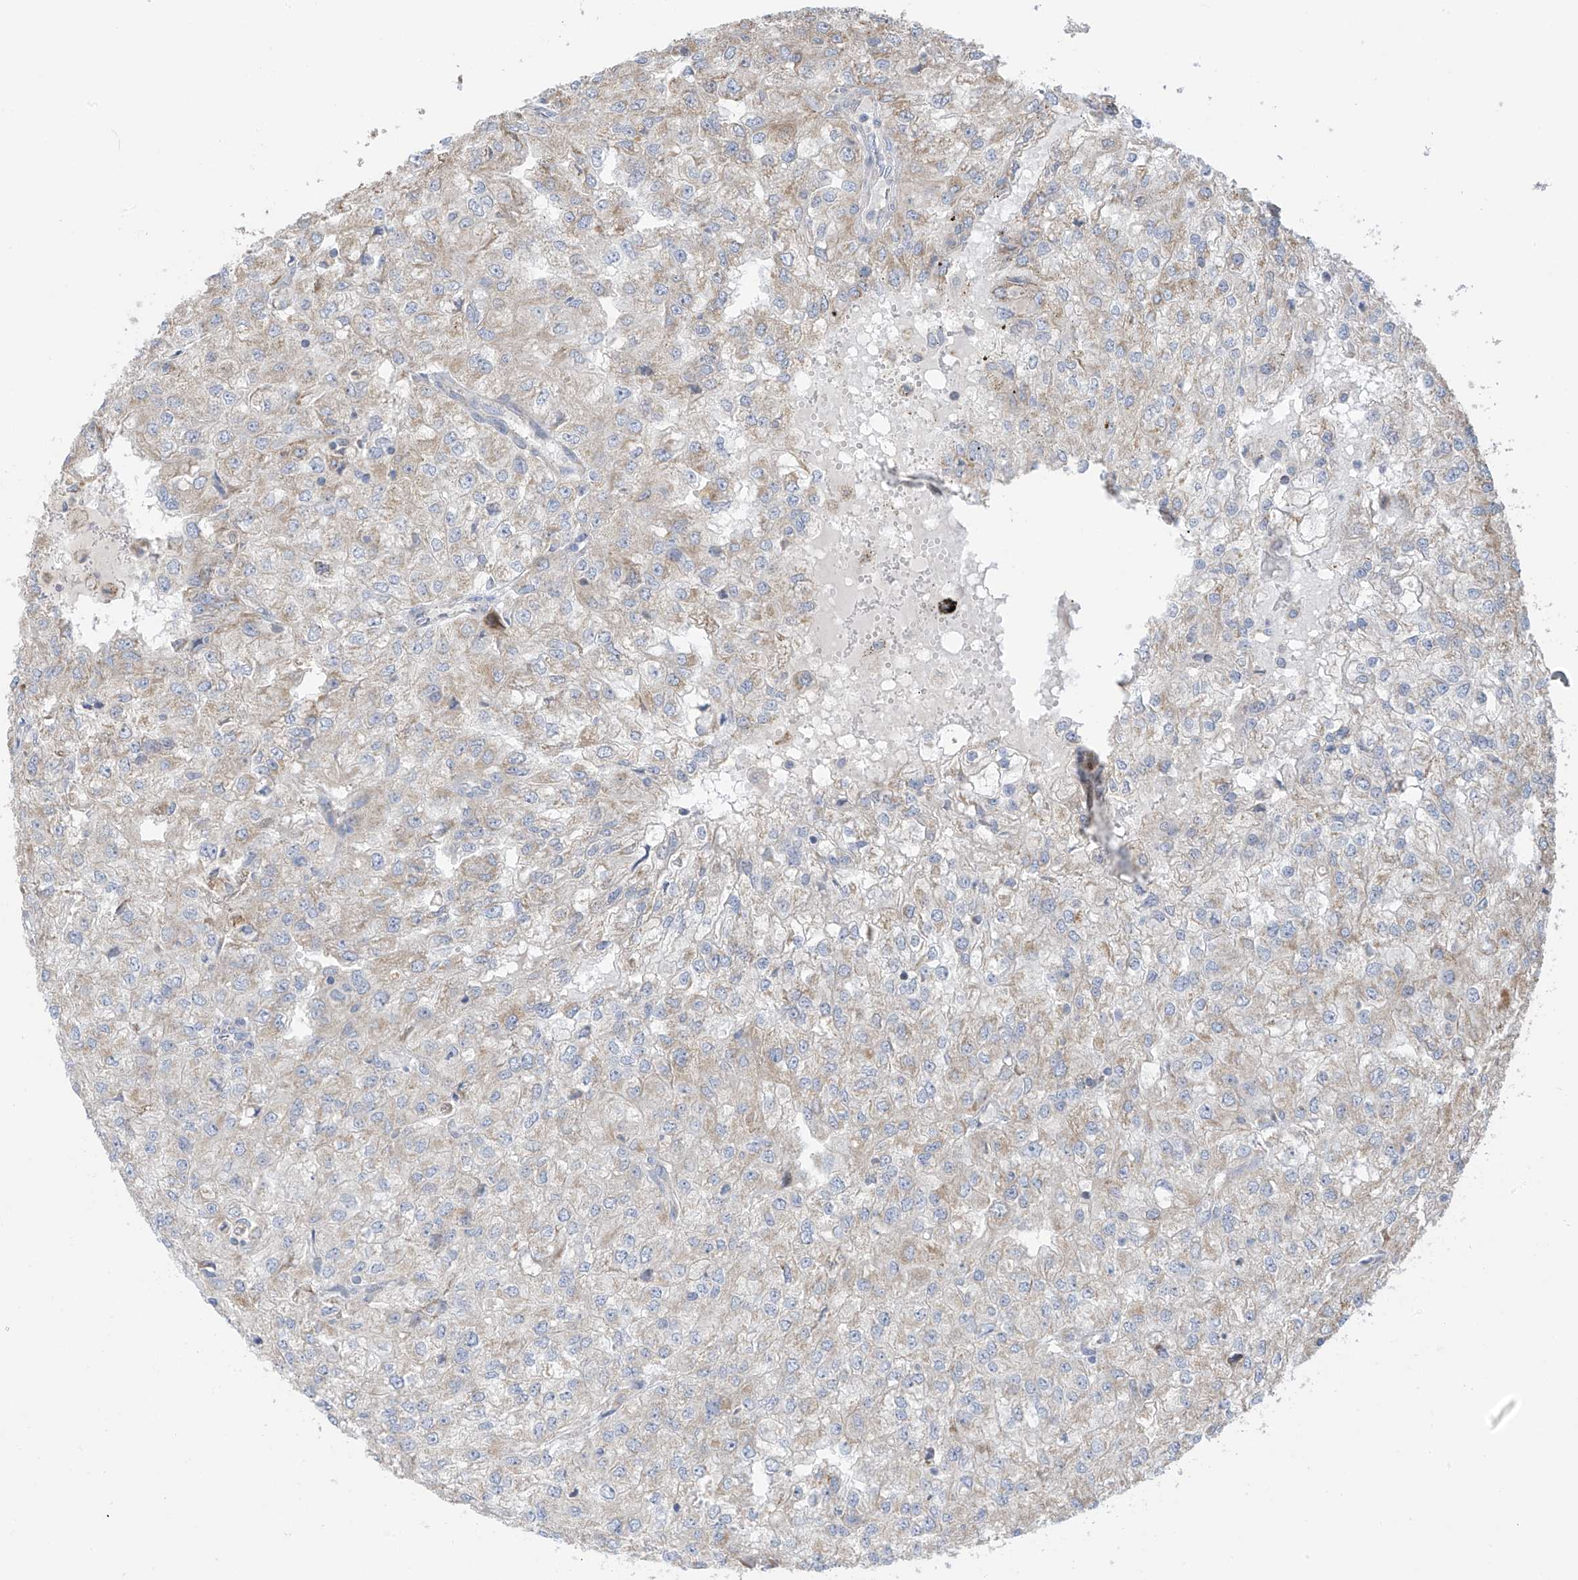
{"staining": {"intensity": "weak", "quantity": "<25%", "location": "cytoplasmic/membranous"}, "tissue": "renal cancer", "cell_type": "Tumor cells", "image_type": "cancer", "snomed": [{"axis": "morphology", "description": "Adenocarcinoma, NOS"}, {"axis": "topography", "description": "Kidney"}], "caption": "The immunohistochemistry (IHC) image has no significant staining in tumor cells of adenocarcinoma (renal) tissue. The staining was performed using DAB to visualize the protein expression in brown, while the nuclei were stained in blue with hematoxylin (Magnification: 20x).", "gene": "PNPT1", "patient": {"sex": "female", "age": 54}}